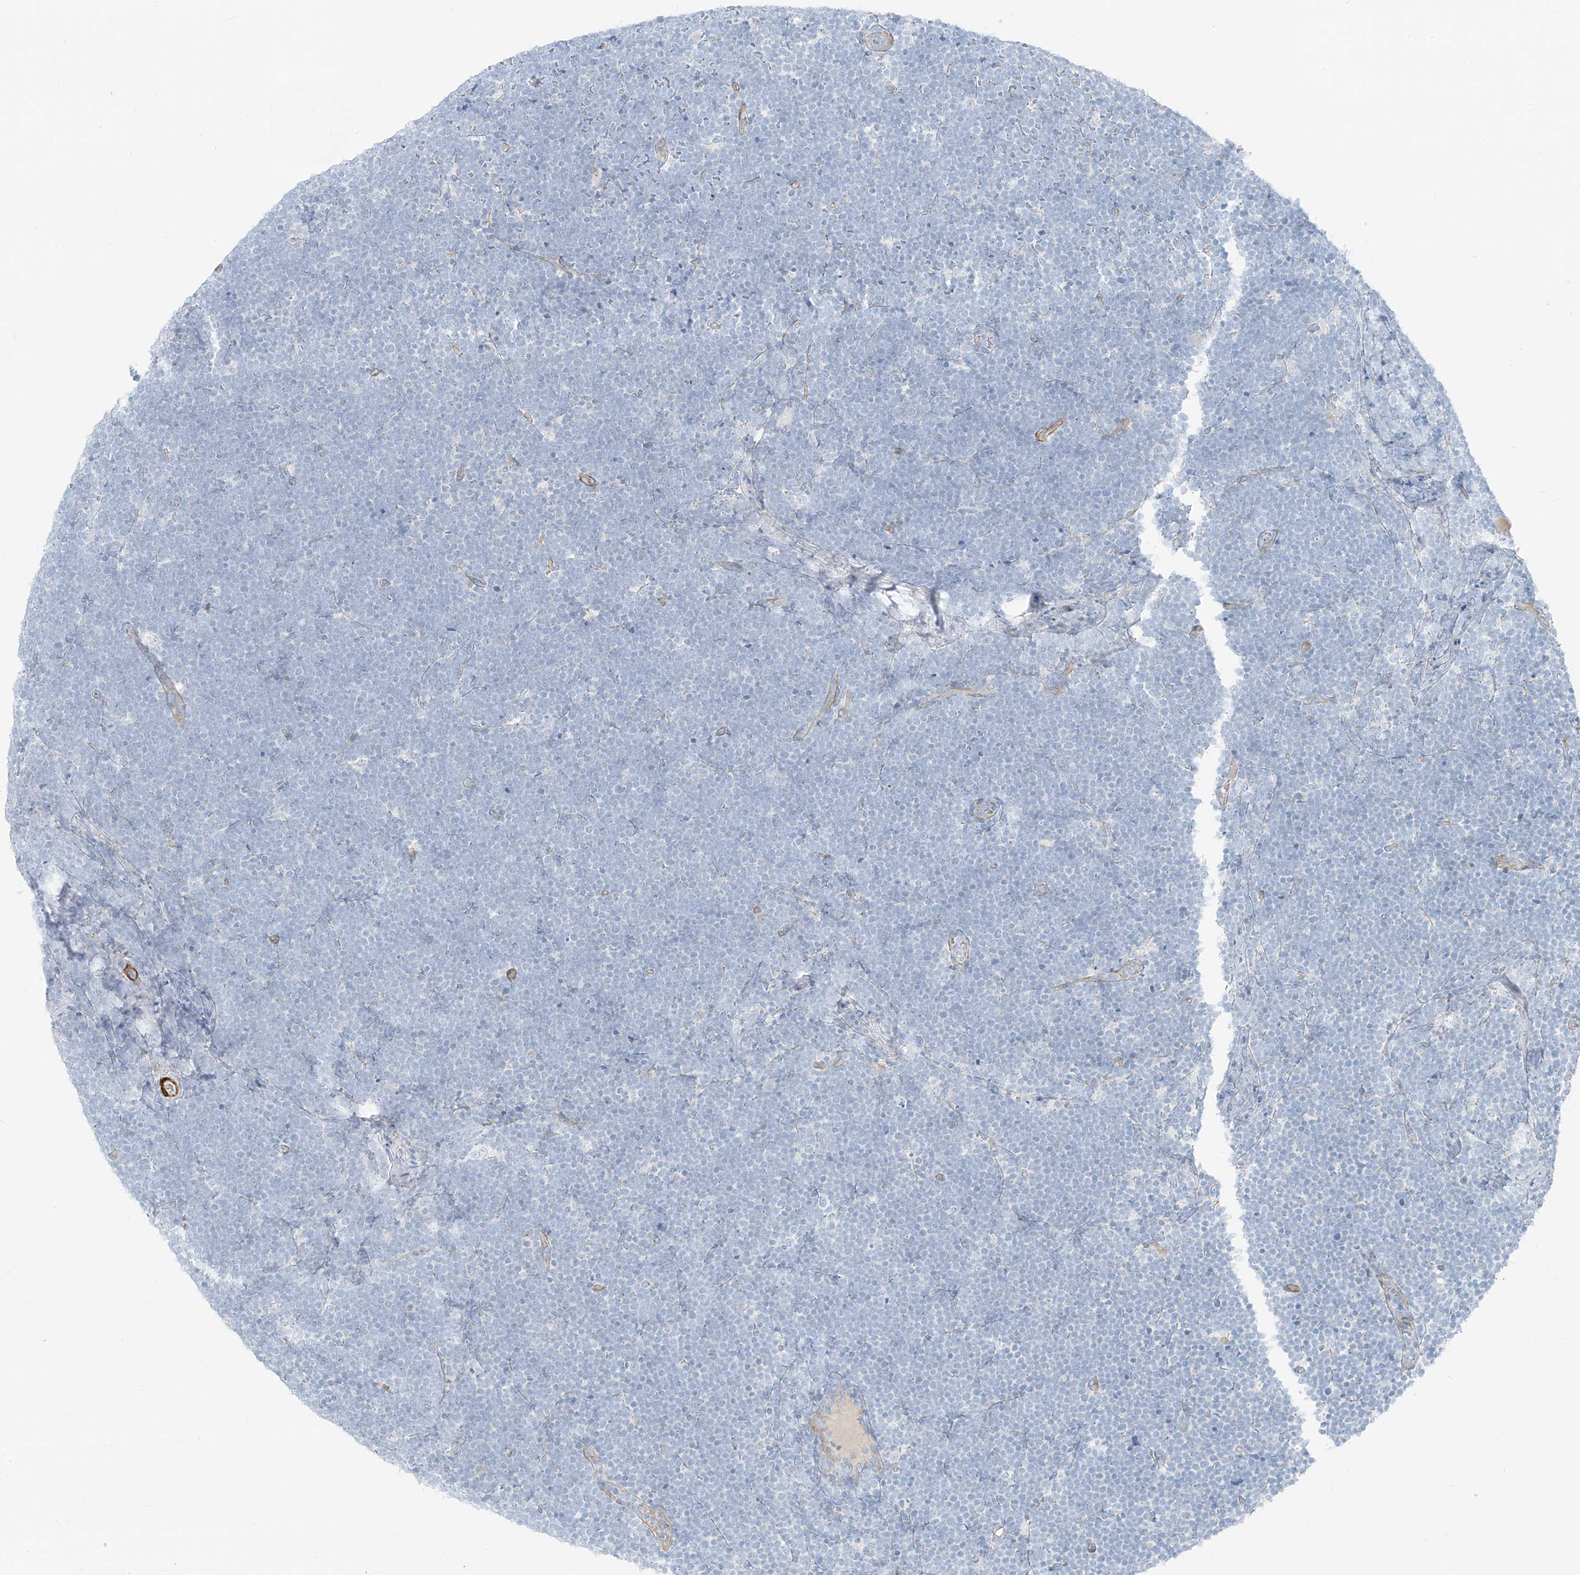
{"staining": {"intensity": "negative", "quantity": "none", "location": "none"}, "tissue": "lymphoma", "cell_type": "Tumor cells", "image_type": "cancer", "snomed": [{"axis": "morphology", "description": "Malignant lymphoma, non-Hodgkin's type, High grade"}, {"axis": "topography", "description": "Lymph node"}], "caption": "Tumor cells are negative for brown protein staining in lymphoma.", "gene": "SMCP", "patient": {"sex": "male", "age": 13}}